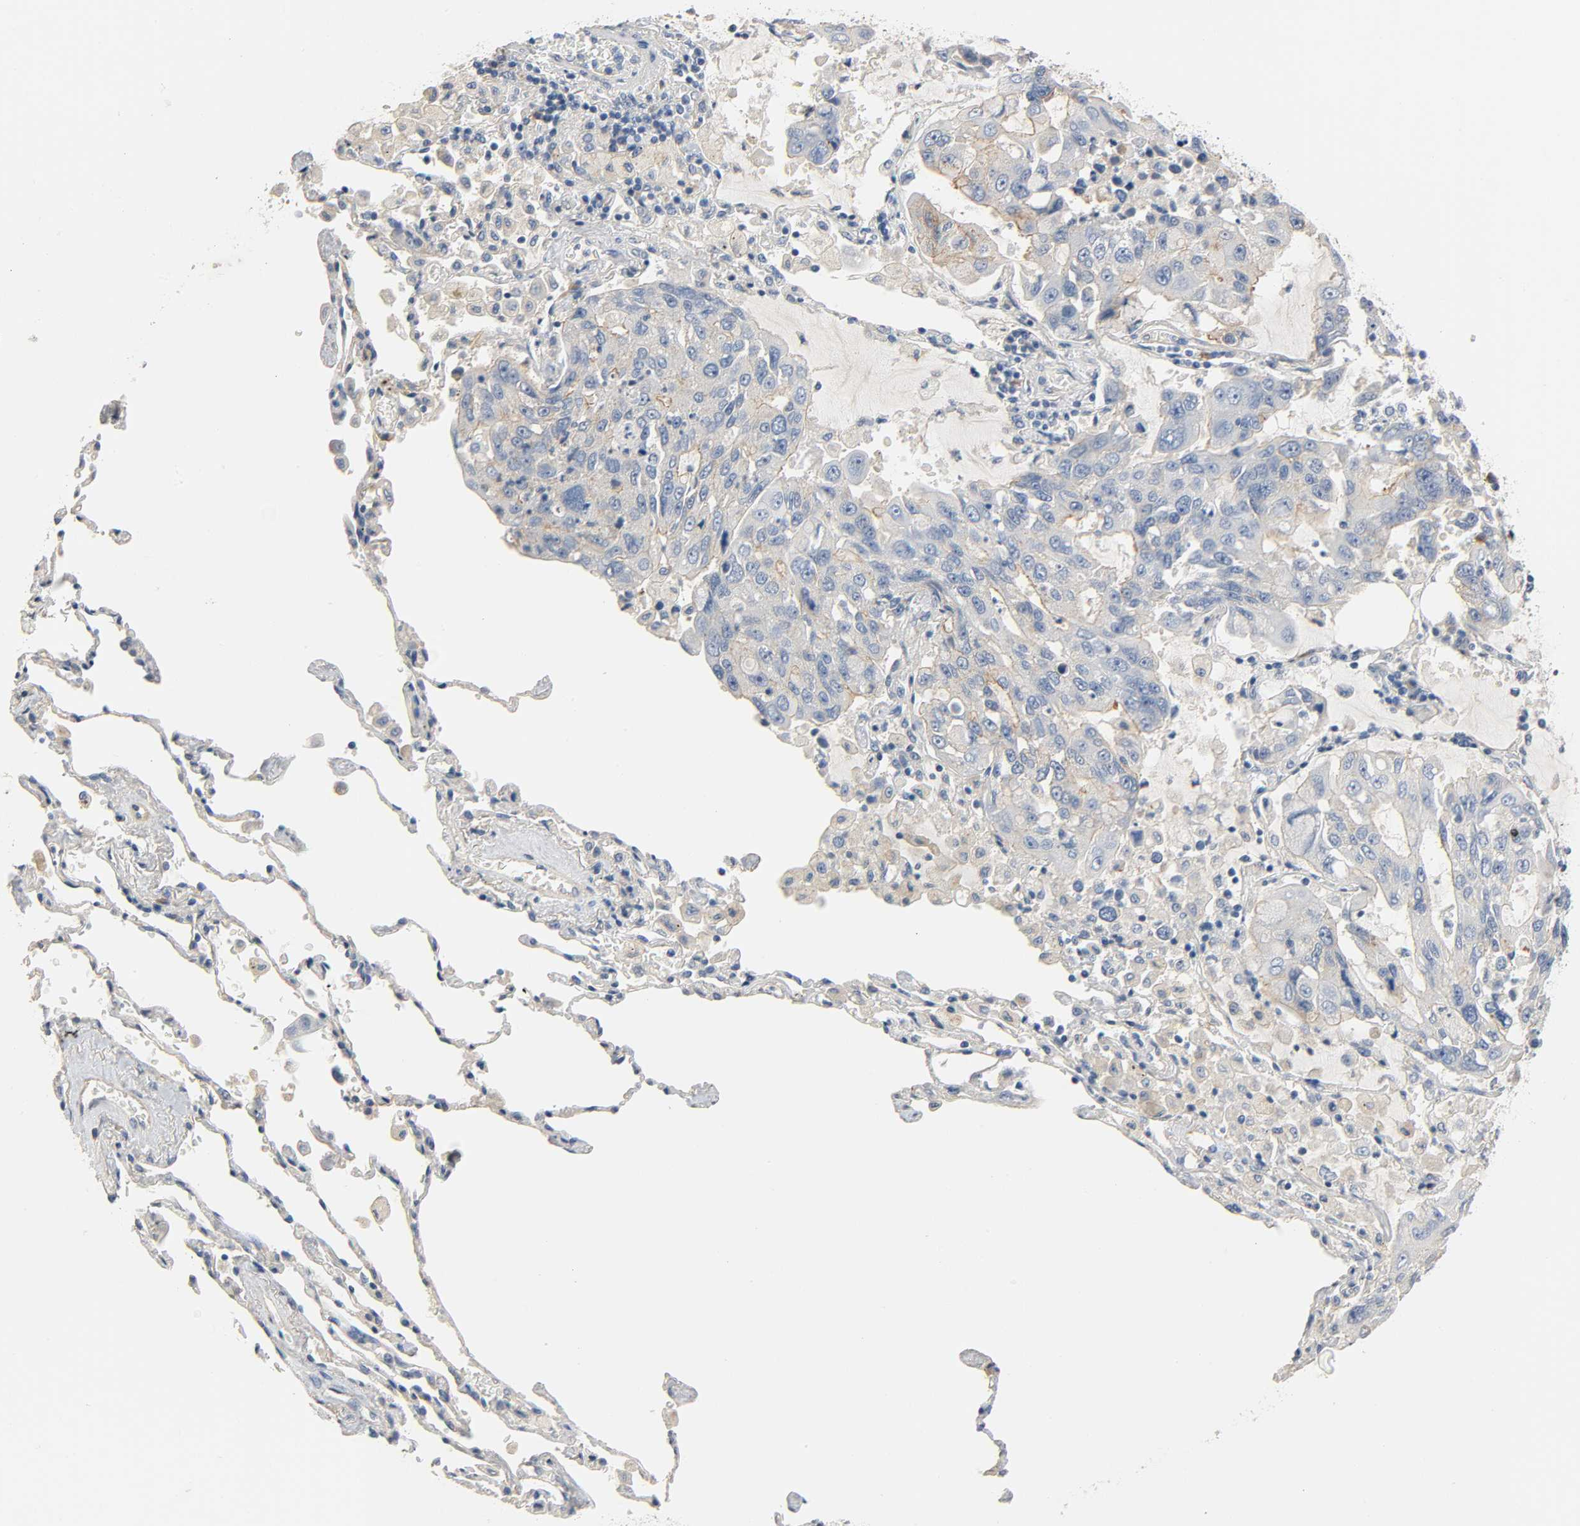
{"staining": {"intensity": "moderate", "quantity": "25%-75%", "location": "cytoplasmic/membranous"}, "tissue": "lung cancer", "cell_type": "Tumor cells", "image_type": "cancer", "snomed": [{"axis": "morphology", "description": "Adenocarcinoma, NOS"}, {"axis": "topography", "description": "Lung"}], "caption": "Human adenocarcinoma (lung) stained with a brown dye demonstrates moderate cytoplasmic/membranous positive positivity in approximately 25%-75% of tumor cells.", "gene": "ARPC1A", "patient": {"sex": "male", "age": 64}}